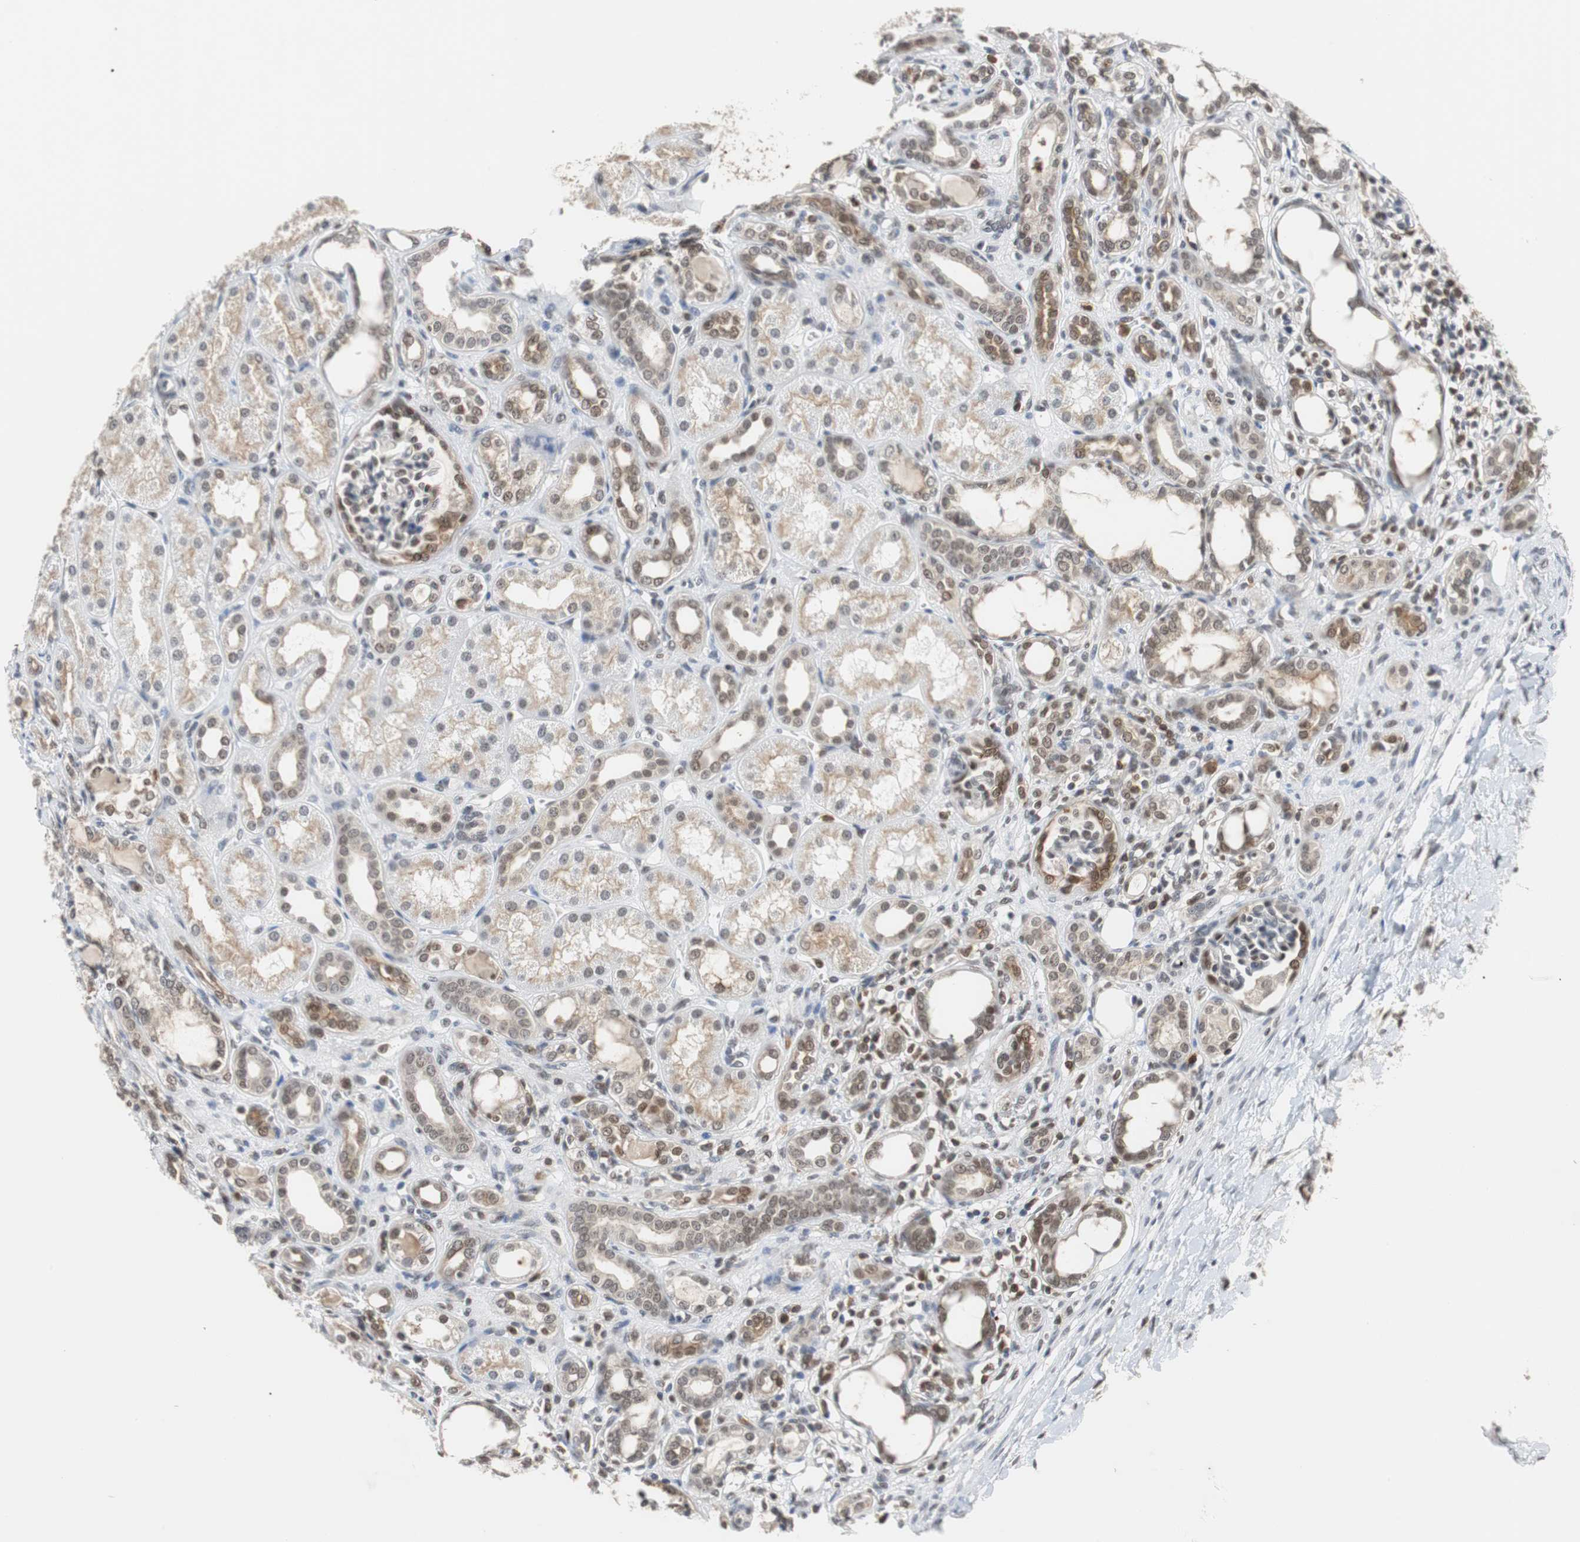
{"staining": {"intensity": "moderate", "quantity": "<25%", "location": "cytoplasmic/membranous,nuclear"}, "tissue": "kidney", "cell_type": "Cells in glomeruli", "image_type": "normal", "snomed": [{"axis": "morphology", "description": "Normal tissue, NOS"}, {"axis": "topography", "description": "Kidney"}], "caption": "IHC histopathology image of benign kidney: kidney stained using immunohistochemistry (IHC) shows low levels of moderate protein expression localized specifically in the cytoplasmic/membranous,nuclear of cells in glomeruli, appearing as a cytoplasmic/membranous,nuclear brown color.", "gene": "SIRT1", "patient": {"sex": "male", "age": 7}}